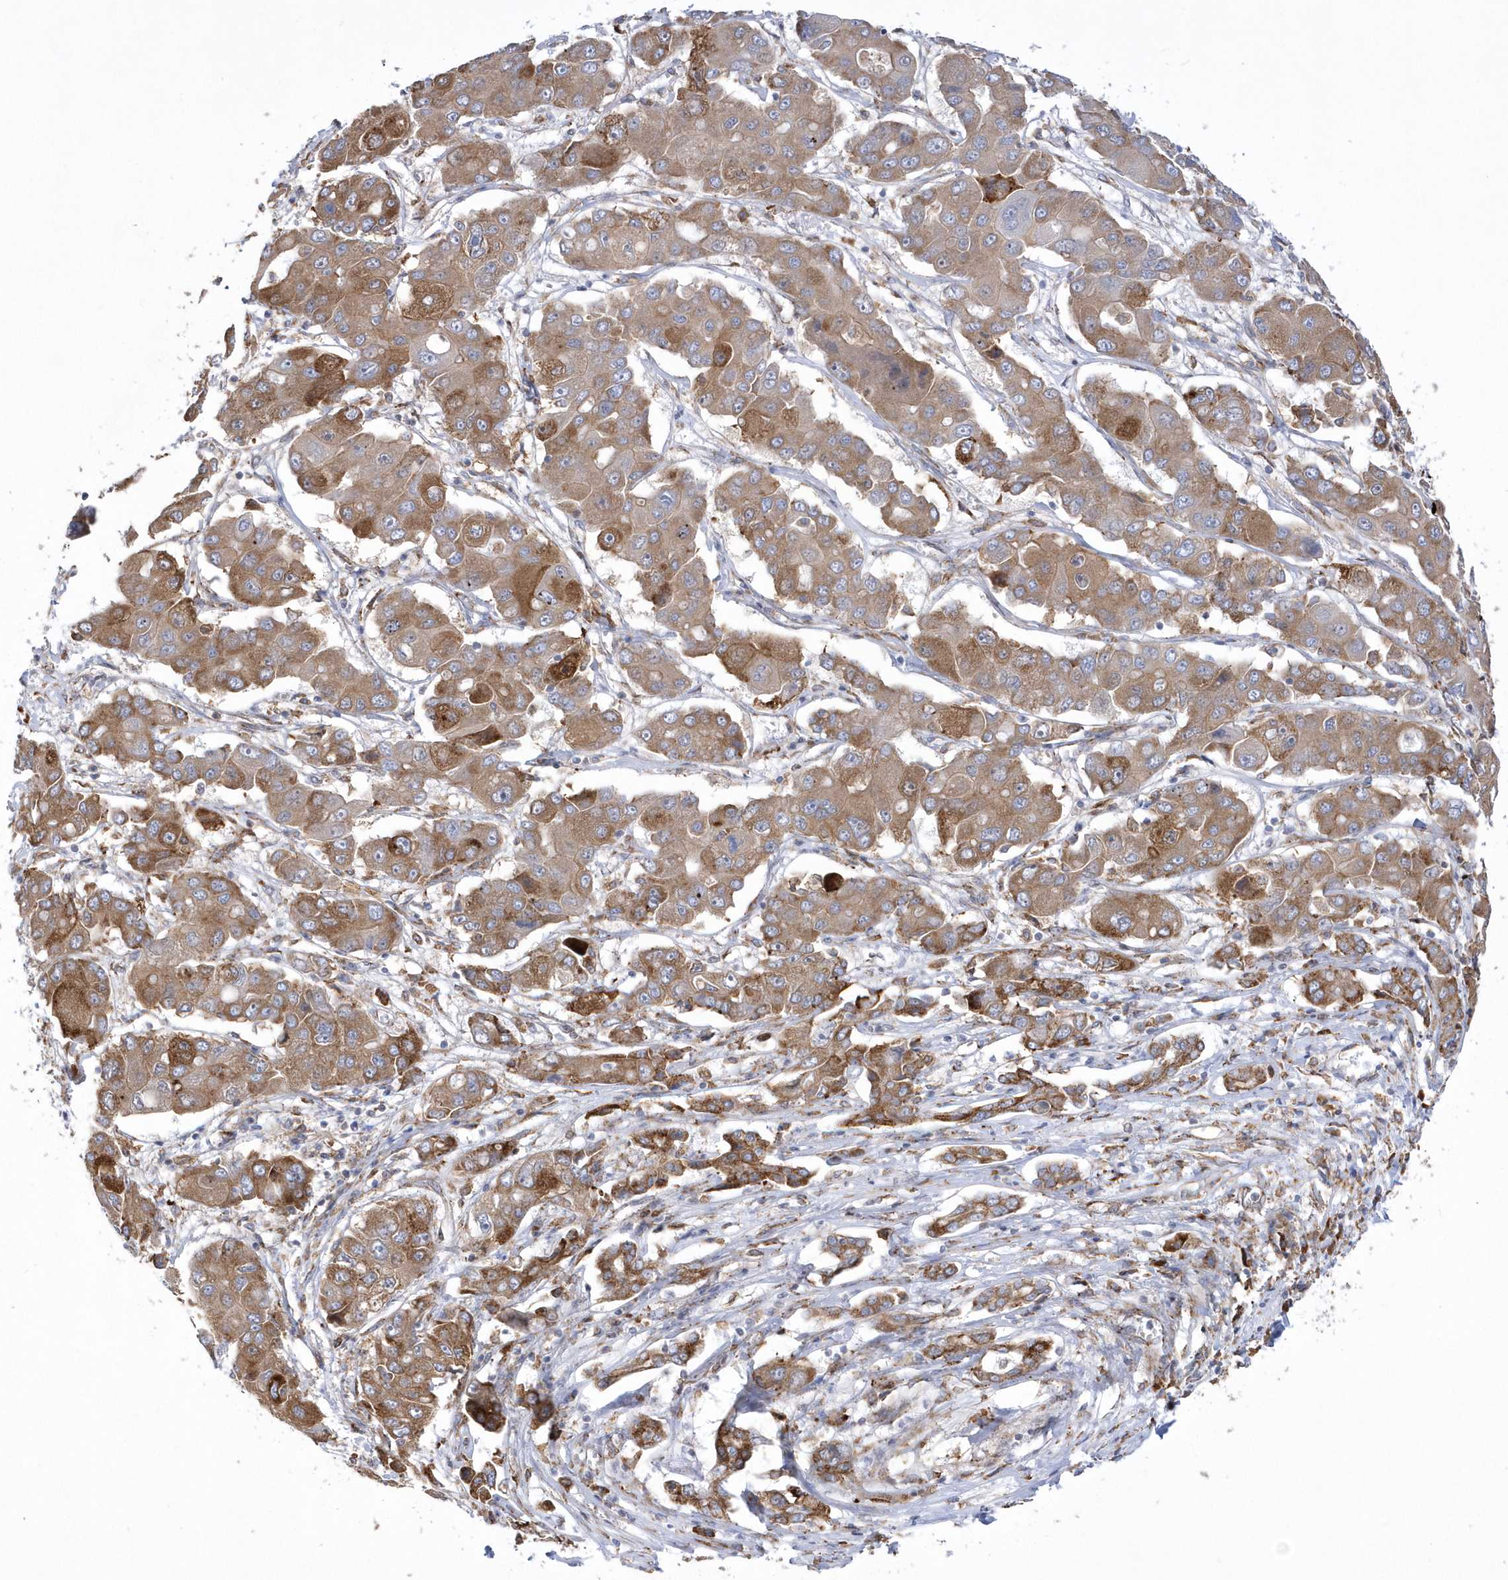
{"staining": {"intensity": "moderate", "quantity": ">75%", "location": "cytoplasmic/membranous"}, "tissue": "liver cancer", "cell_type": "Tumor cells", "image_type": "cancer", "snomed": [{"axis": "morphology", "description": "Cholangiocarcinoma"}, {"axis": "topography", "description": "Liver"}], "caption": "Tumor cells exhibit moderate cytoplasmic/membranous positivity in about >75% of cells in liver cancer. (DAB IHC, brown staining for protein, blue staining for nuclei).", "gene": "MED31", "patient": {"sex": "male", "age": 67}}